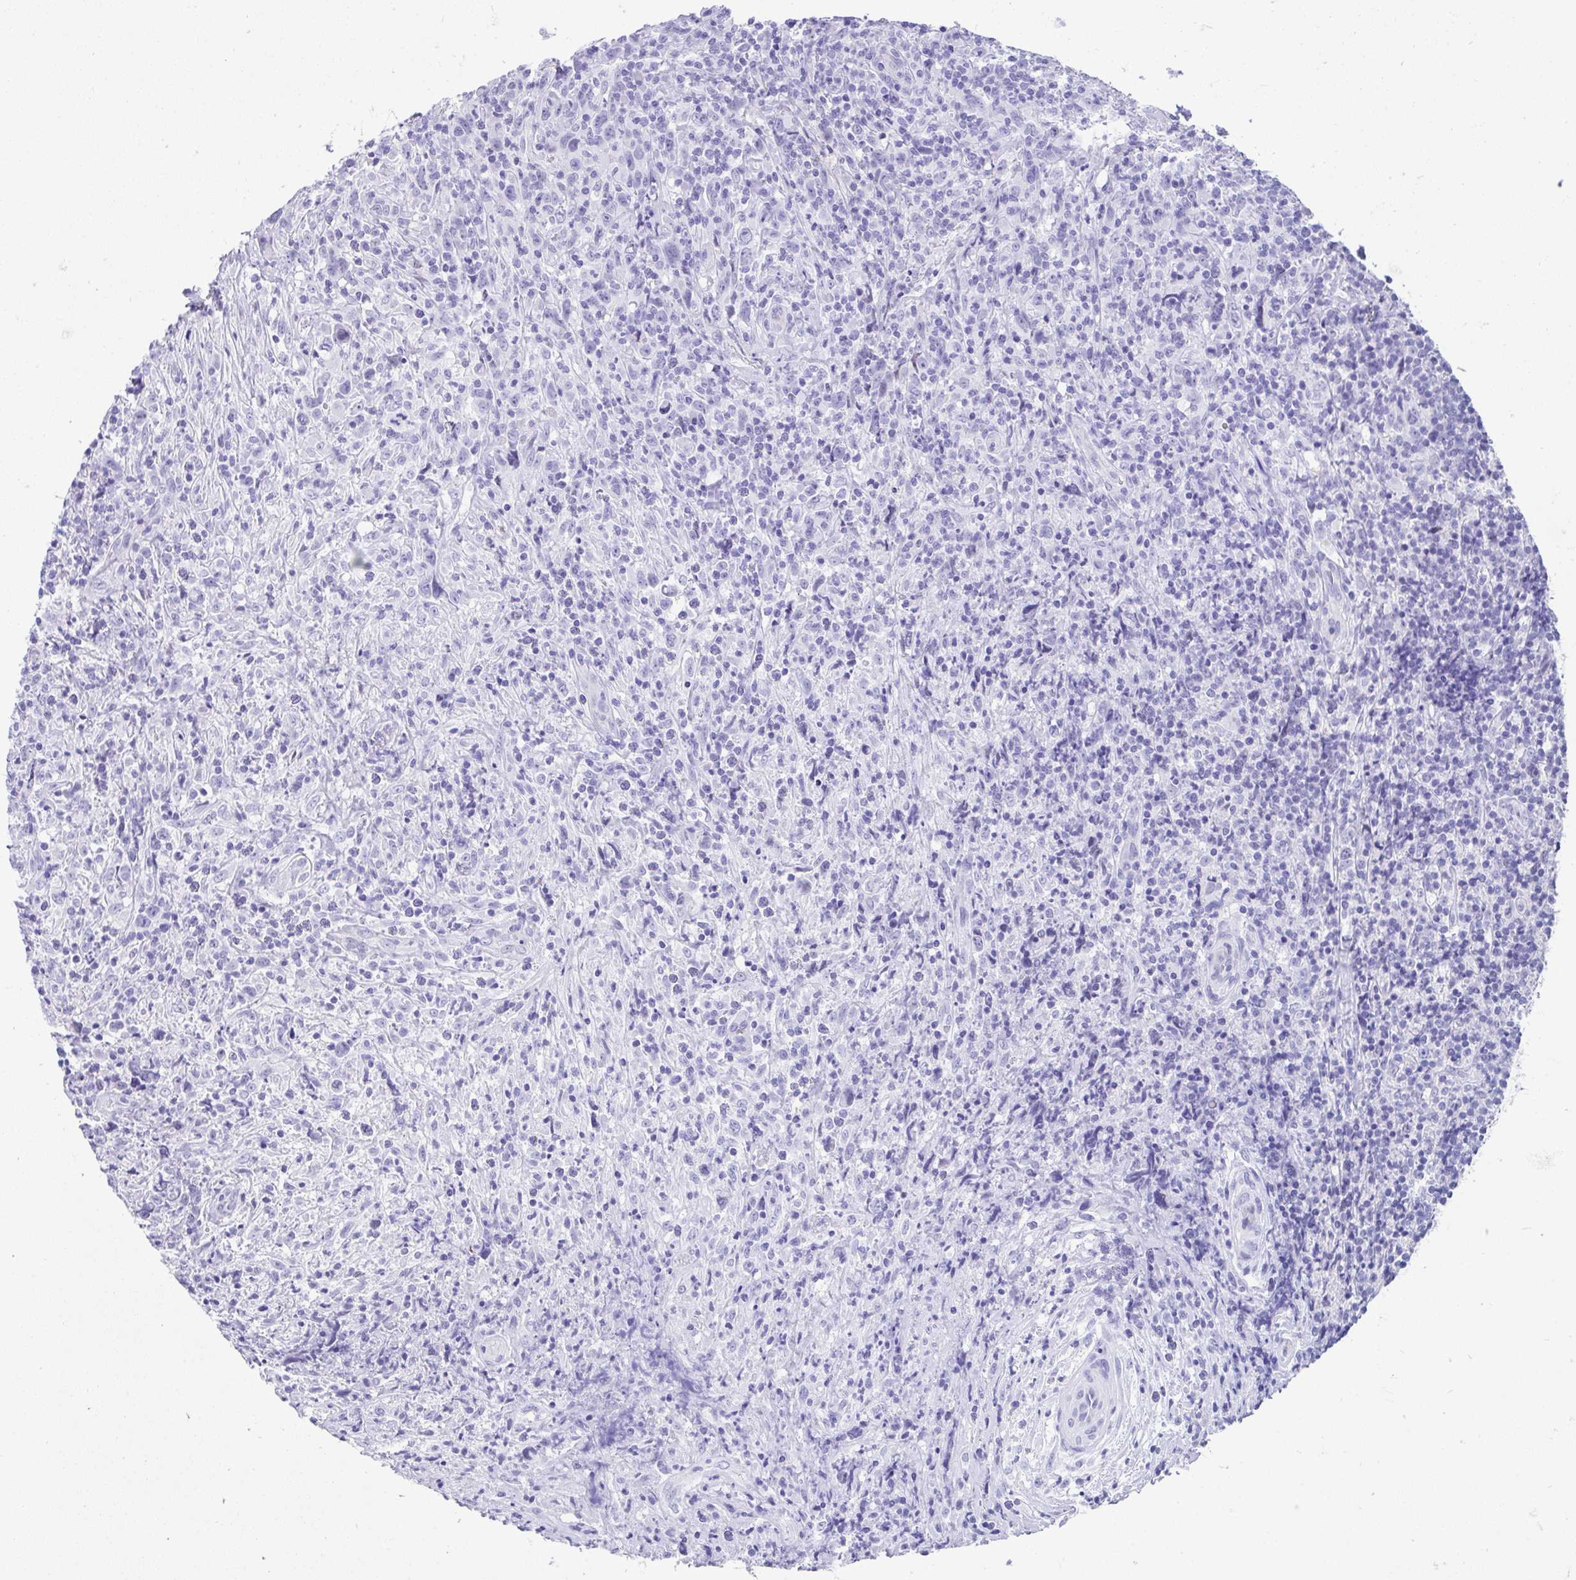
{"staining": {"intensity": "negative", "quantity": "none", "location": "none"}, "tissue": "lymphoma", "cell_type": "Tumor cells", "image_type": "cancer", "snomed": [{"axis": "morphology", "description": "Hodgkin's disease, NOS"}, {"axis": "topography", "description": "Lymph node"}], "caption": "A high-resolution histopathology image shows immunohistochemistry (IHC) staining of Hodgkin's disease, which shows no significant positivity in tumor cells.", "gene": "FAM107A", "patient": {"sex": "female", "age": 18}}